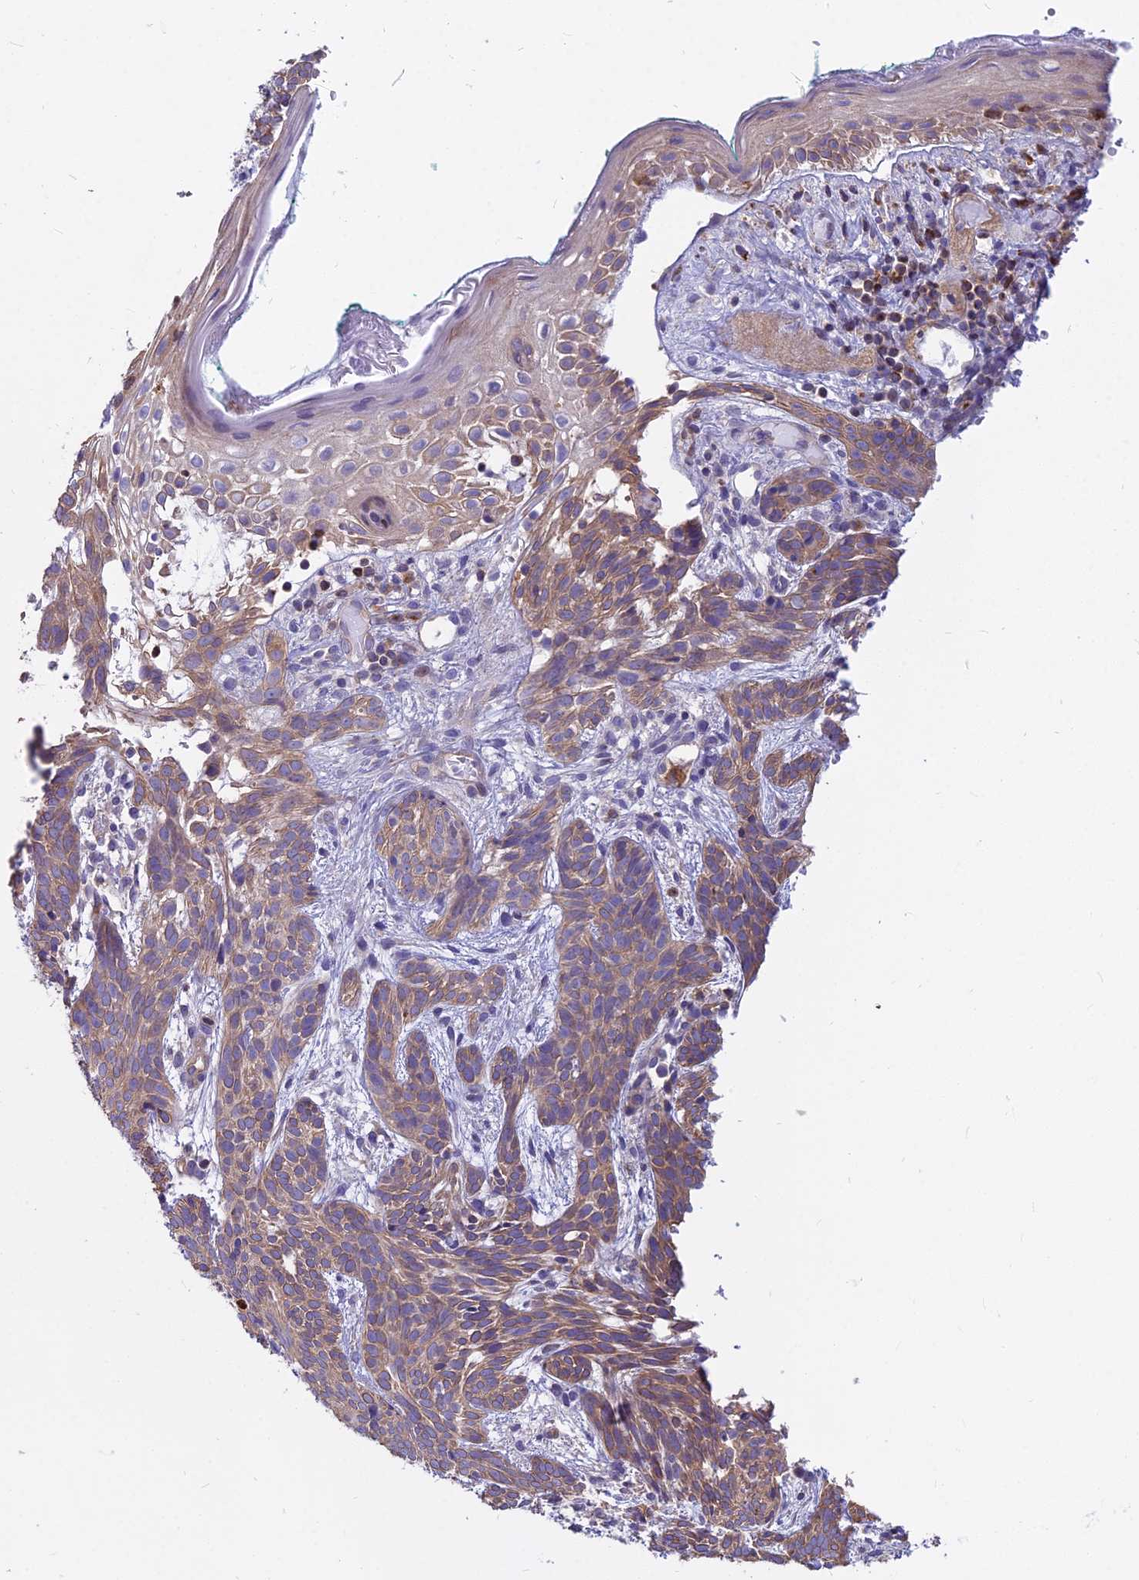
{"staining": {"intensity": "moderate", "quantity": ">75%", "location": "cytoplasmic/membranous"}, "tissue": "skin cancer", "cell_type": "Tumor cells", "image_type": "cancer", "snomed": [{"axis": "morphology", "description": "Basal cell carcinoma"}, {"axis": "topography", "description": "Skin"}], "caption": "Moderate cytoplasmic/membranous expression for a protein is identified in about >75% of tumor cells of skin basal cell carcinoma using immunohistochemistry.", "gene": "HLA-DOA", "patient": {"sex": "female", "age": 81}}